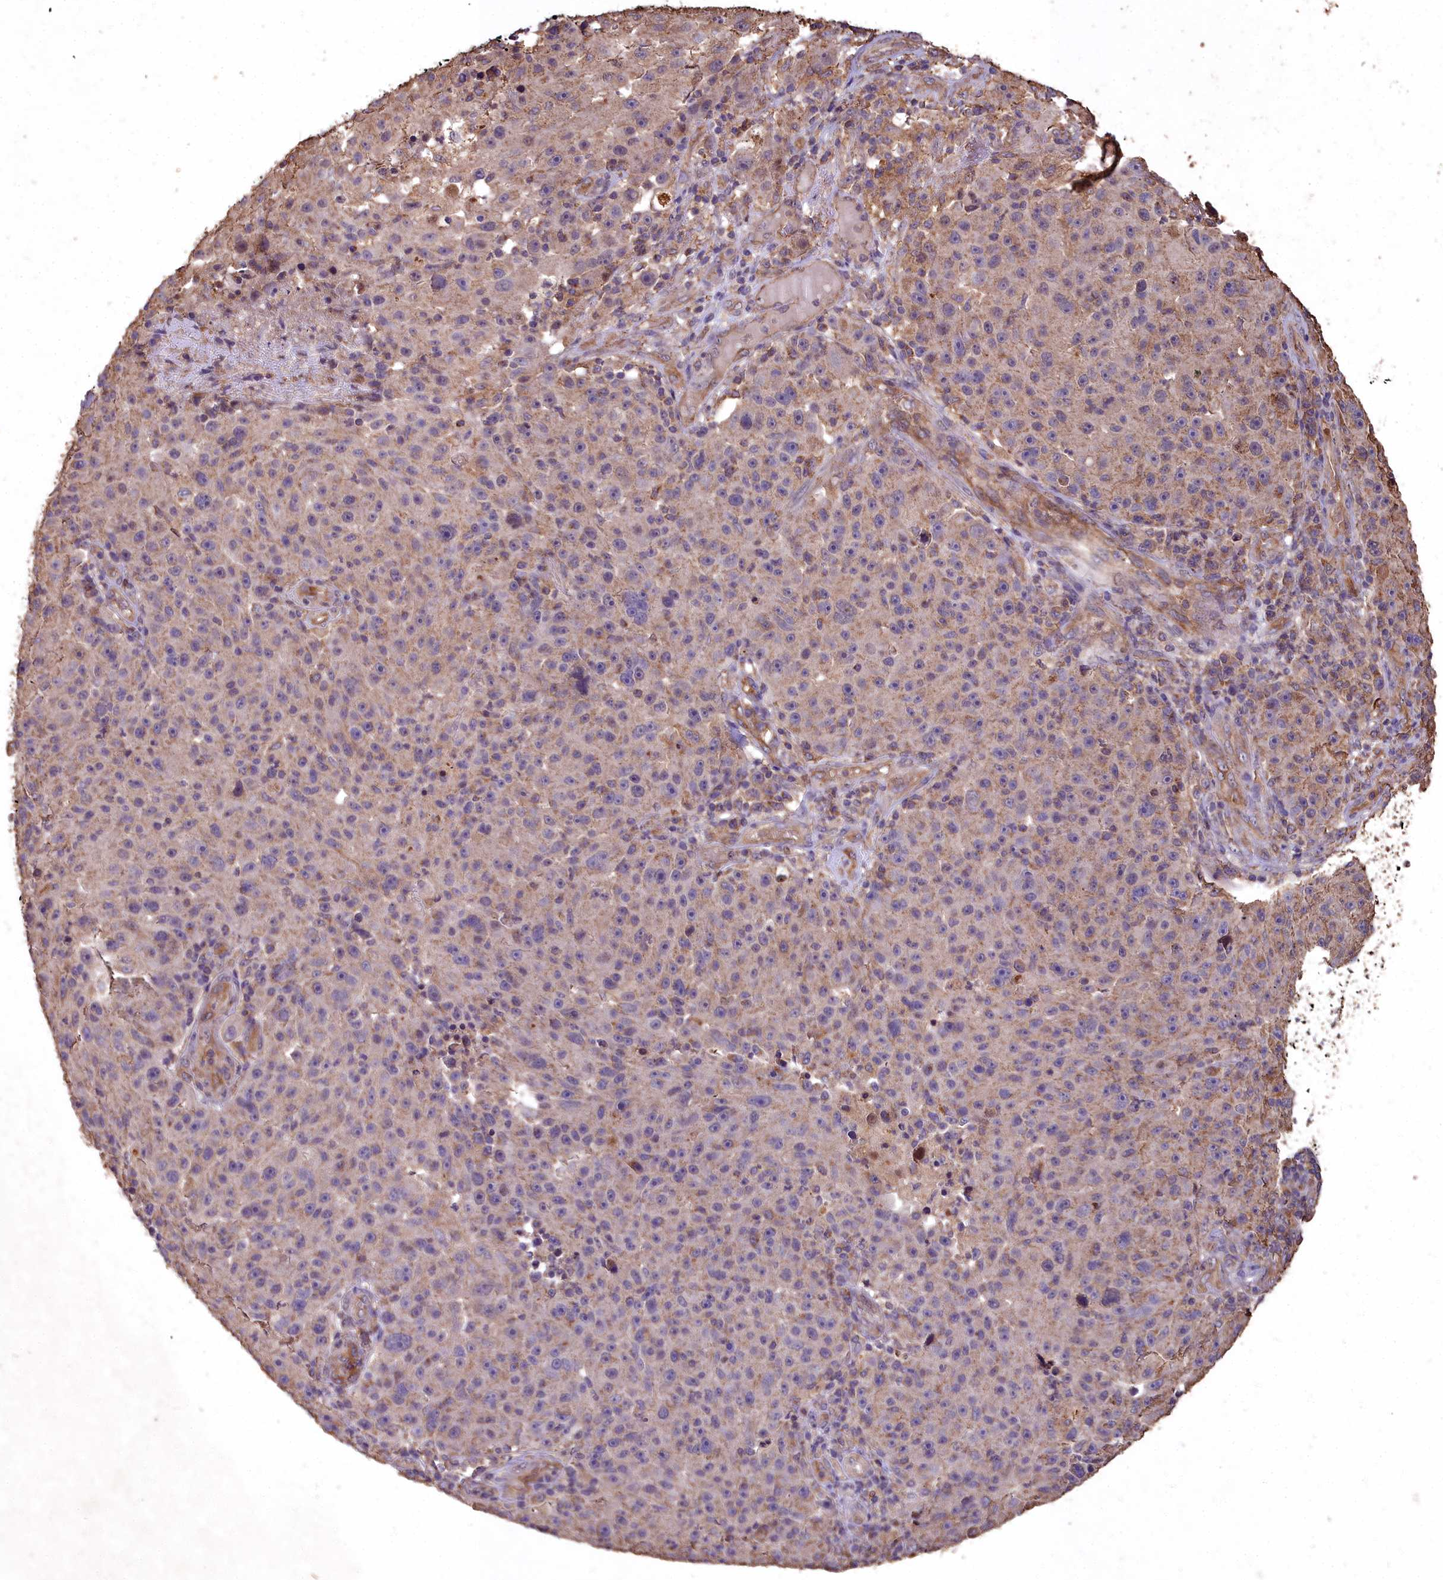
{"staining": {"intensity": "moderate", "quantity": "25%-75%", "location": "cytoplasmic/membranous"}, "tissue": "melanoma", "cell_type": "Tumor cells", "image_type": "cancer", "snomed": [{"axis": "morphology", "description": "Malignant melanoma, NOS"}, {"axis": "topography", "description": "Skin"}], "caption": "Immunohistochemical staining of malignant melanoma reveals moderate cytoplasmic/membranous protein staining in about 25%-75% of tumor cells.", "gene": "CEMIP2", "patient": {"sex": "male", "age": 53}}